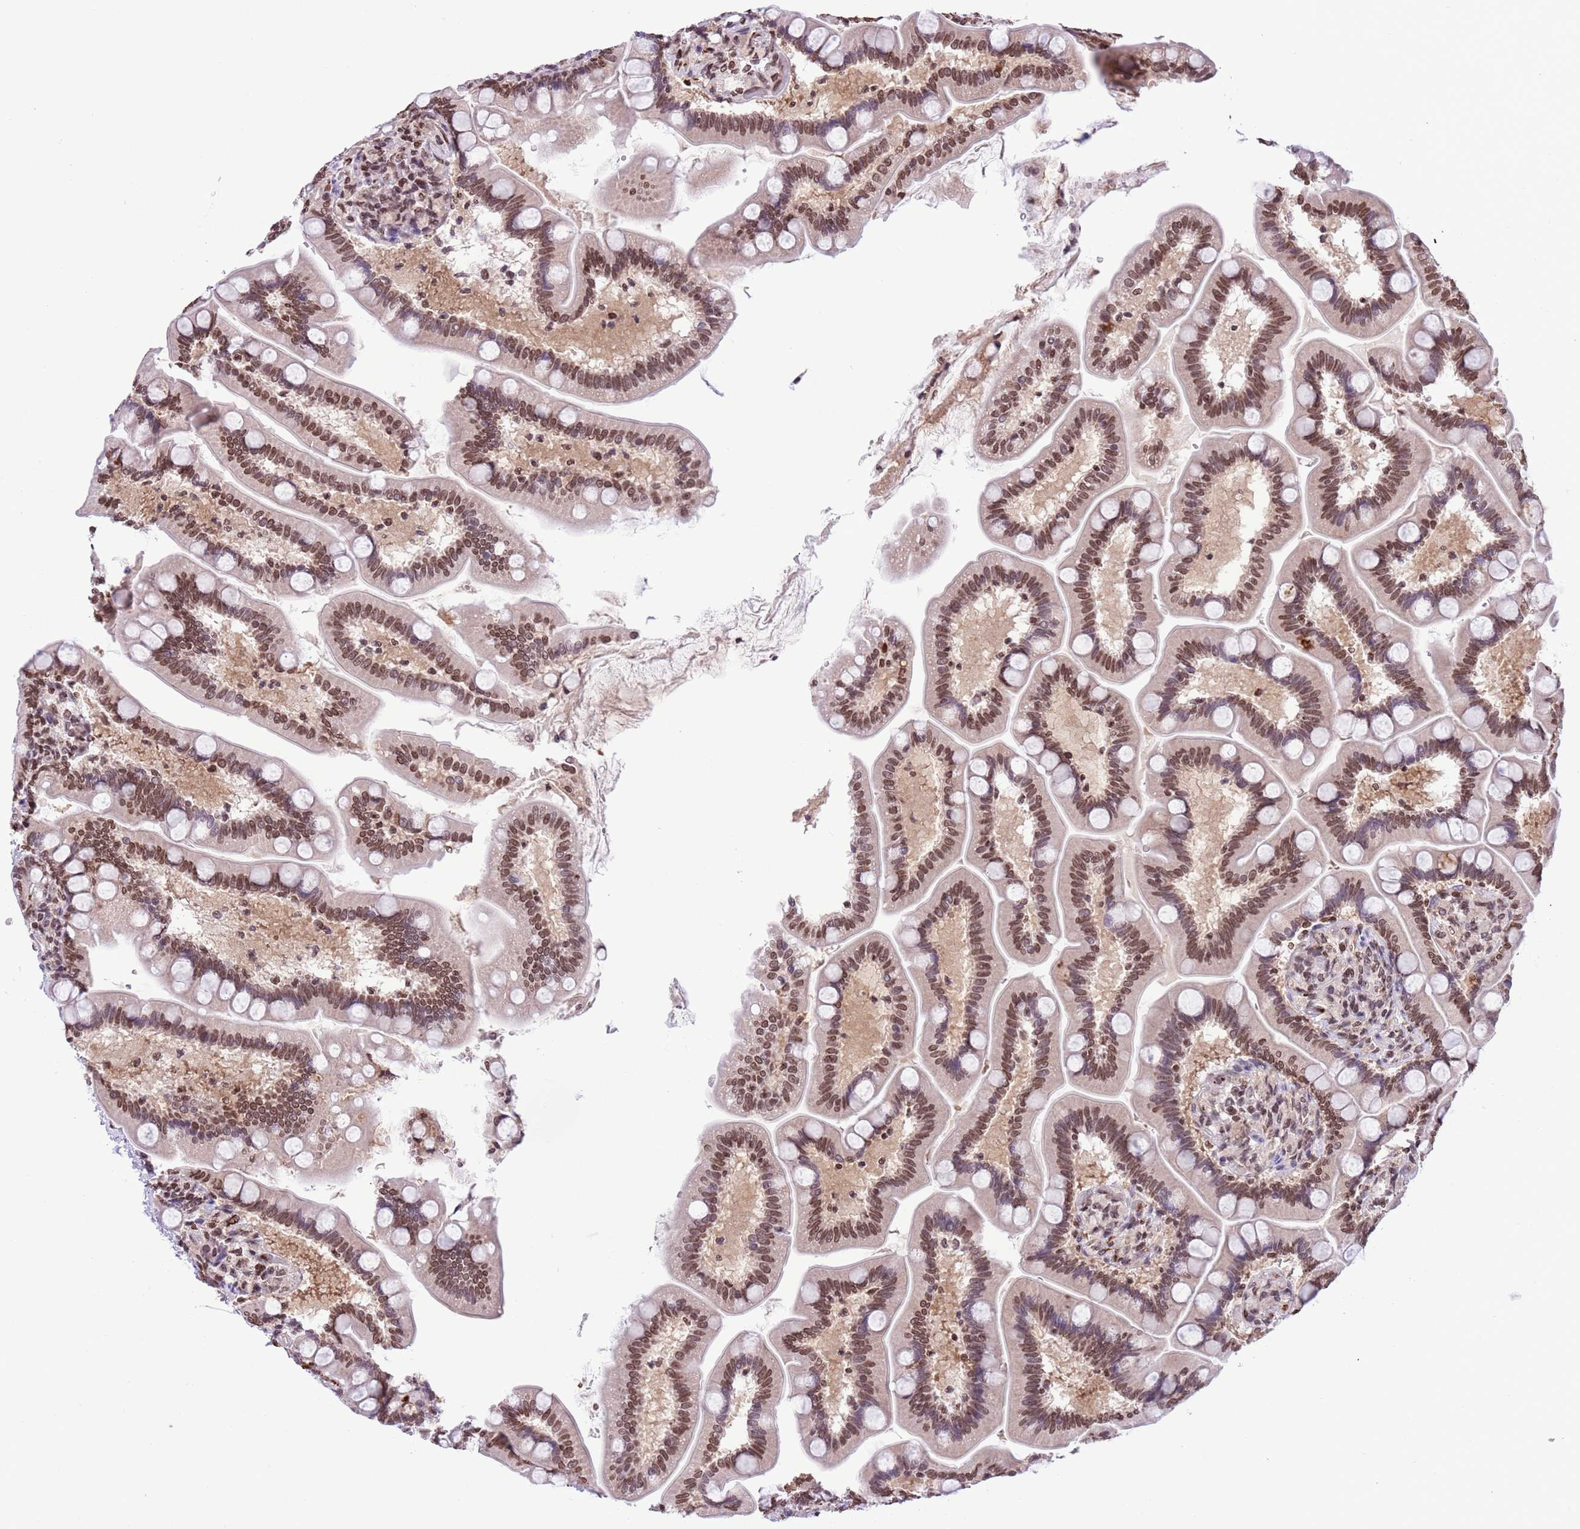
{"staining": {"intensity": "moderate", "quantity": ">75%", "location": "nuclear"}, "tissue": "small intestine", "cell_type": "Glandular cells", "image_type": "normal", "snomed": [{"axis": "morphology", "description": "Normal tissue, NOS"}, {"axis": "topography", "description": "Small intestine"}], "caption": "DAB (3,3'-diaminobenzidine) immunohistochemical staining of benign small intestine shows moderate nuclear protein staining in approximately >75% of glandular cells.", "gene": "NRIP1", "patient": {"sex": "female", "age": 64}}